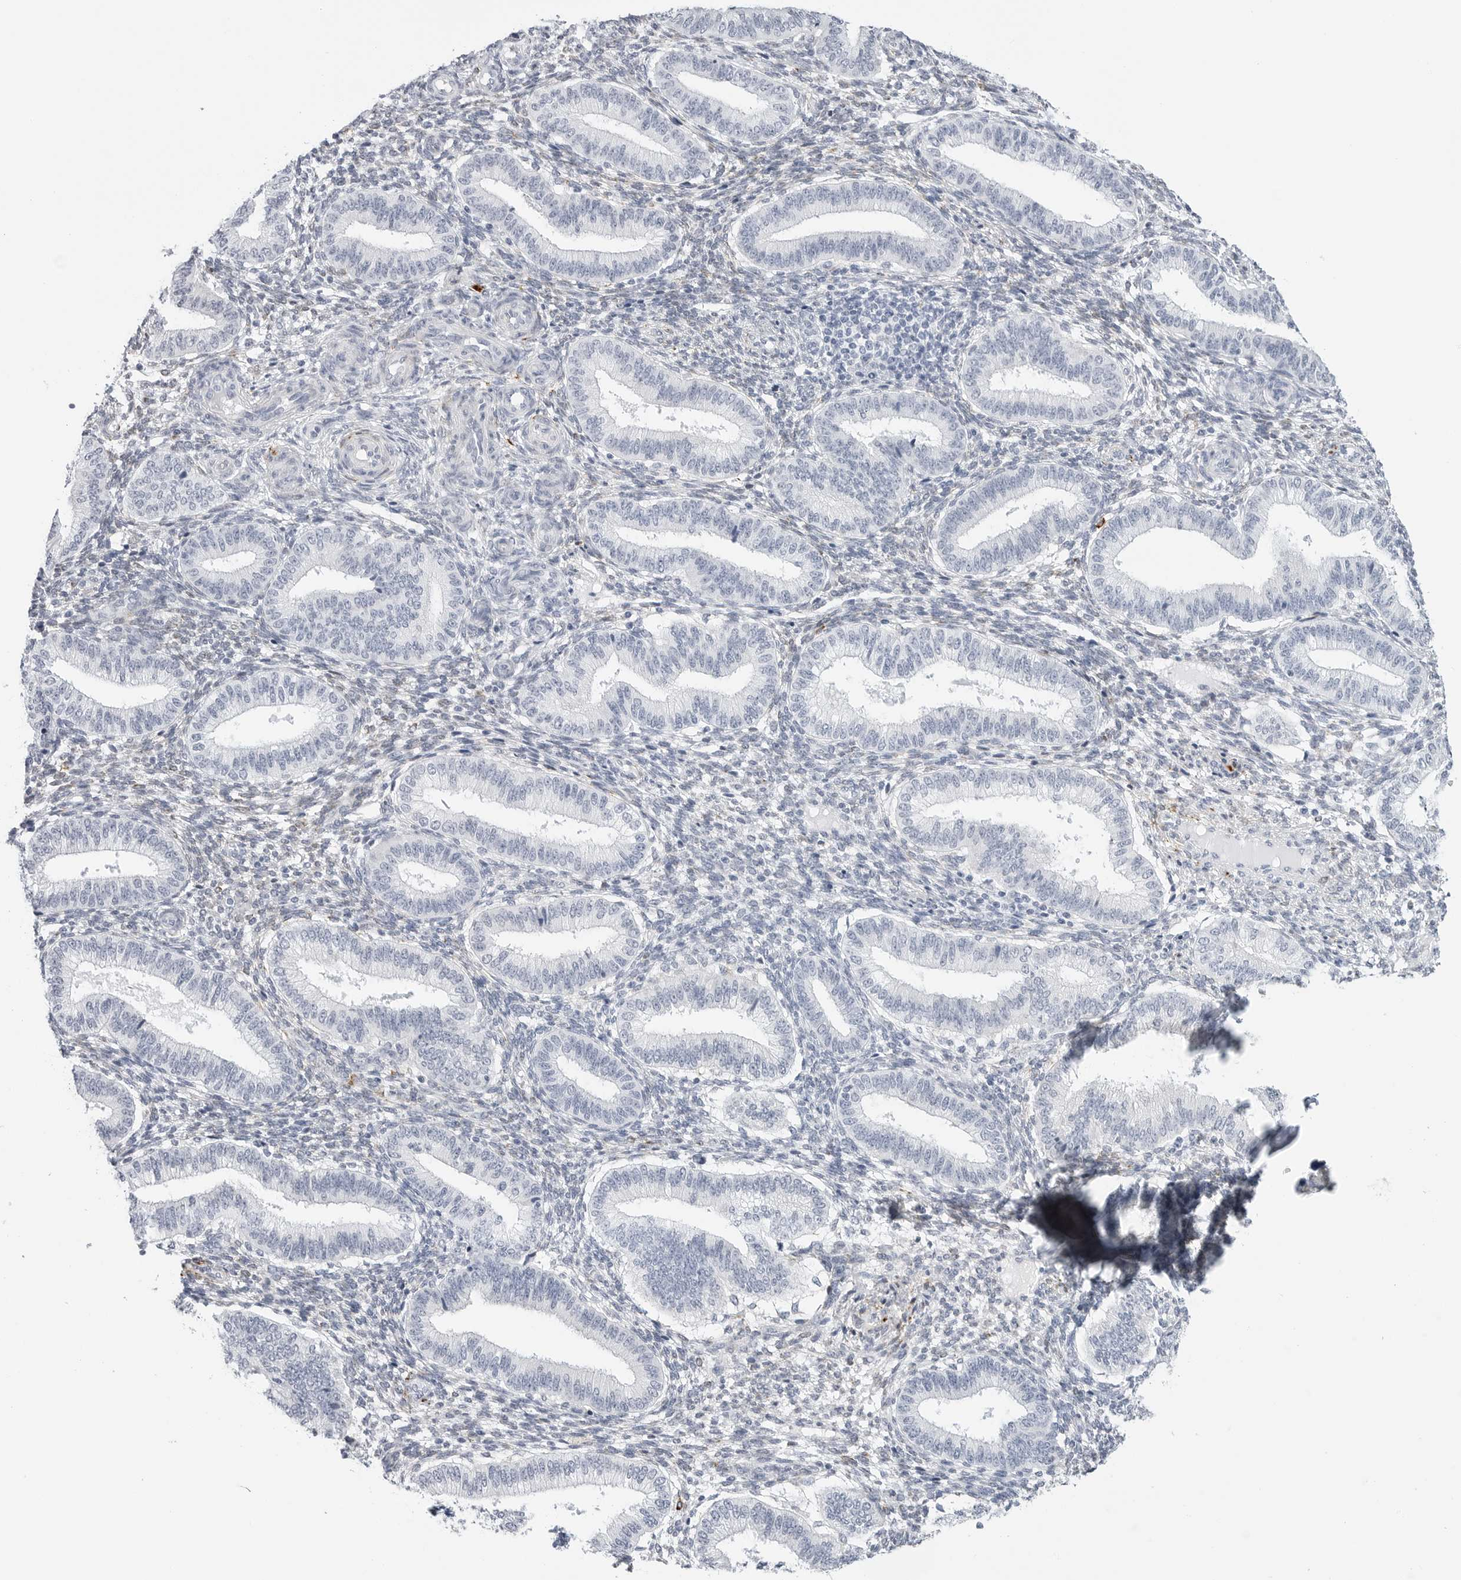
{"staining": {"intensity": "weak", "quantity": "<25%", "location": "cytoplasmic/membranous"}, "tissue": "endometrium", "cell_type": "Cells in endometrial stroma", "image_type": "normal", "snomed": [{"axis": "morphology", "description": "Normal tissue, NOS"}, {"axis": "topography", "description": "Endometrium"}], "caption": "The IHC photomicrograph has no significant positivity in cells in endometrial stroma of endometrium. (DAB (3,3'-diaminobenzidine) IHC visualized using brightfield microscopy, high magnification).", "gene": "HSPB7", "patient": {"sex": "female", "age": 39}}